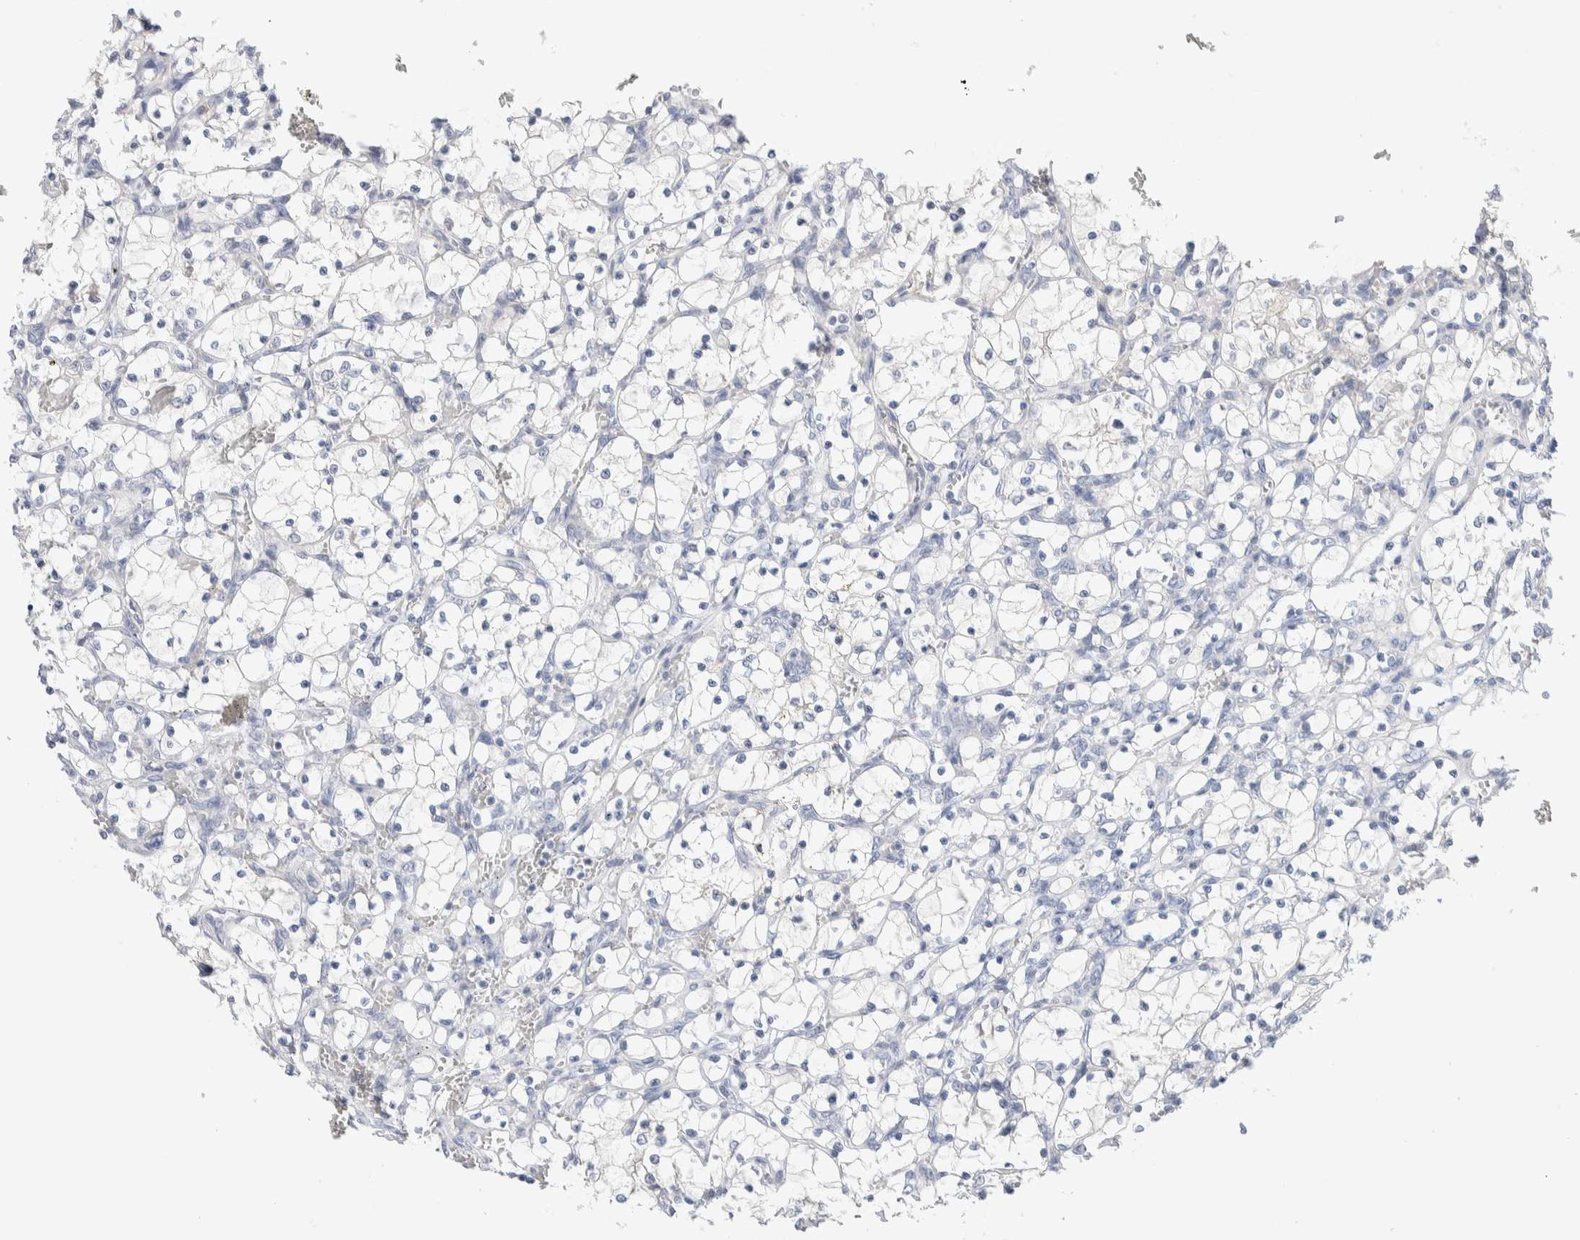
{"staining": {"intensity": "negative", "quantity": "none", "location": "none"}, "tissue": "renal cancer", "cell_type": "Tumor cells", "image_type": "cancer", "snomed": [{"axis": "morphology", "description": "Adenocarcinoma, NOS"}, {"axis": "topography", "description": "Kidney"}], "caption": "Immunohistochemistry (IHC) image of neoplastic tissue: adenocarcinoma (renal) stained with DAB displays no significant protein staining in tumor cells.", "gene": "DNAJB6", "patient": {"sex": "female", "age": 69}}